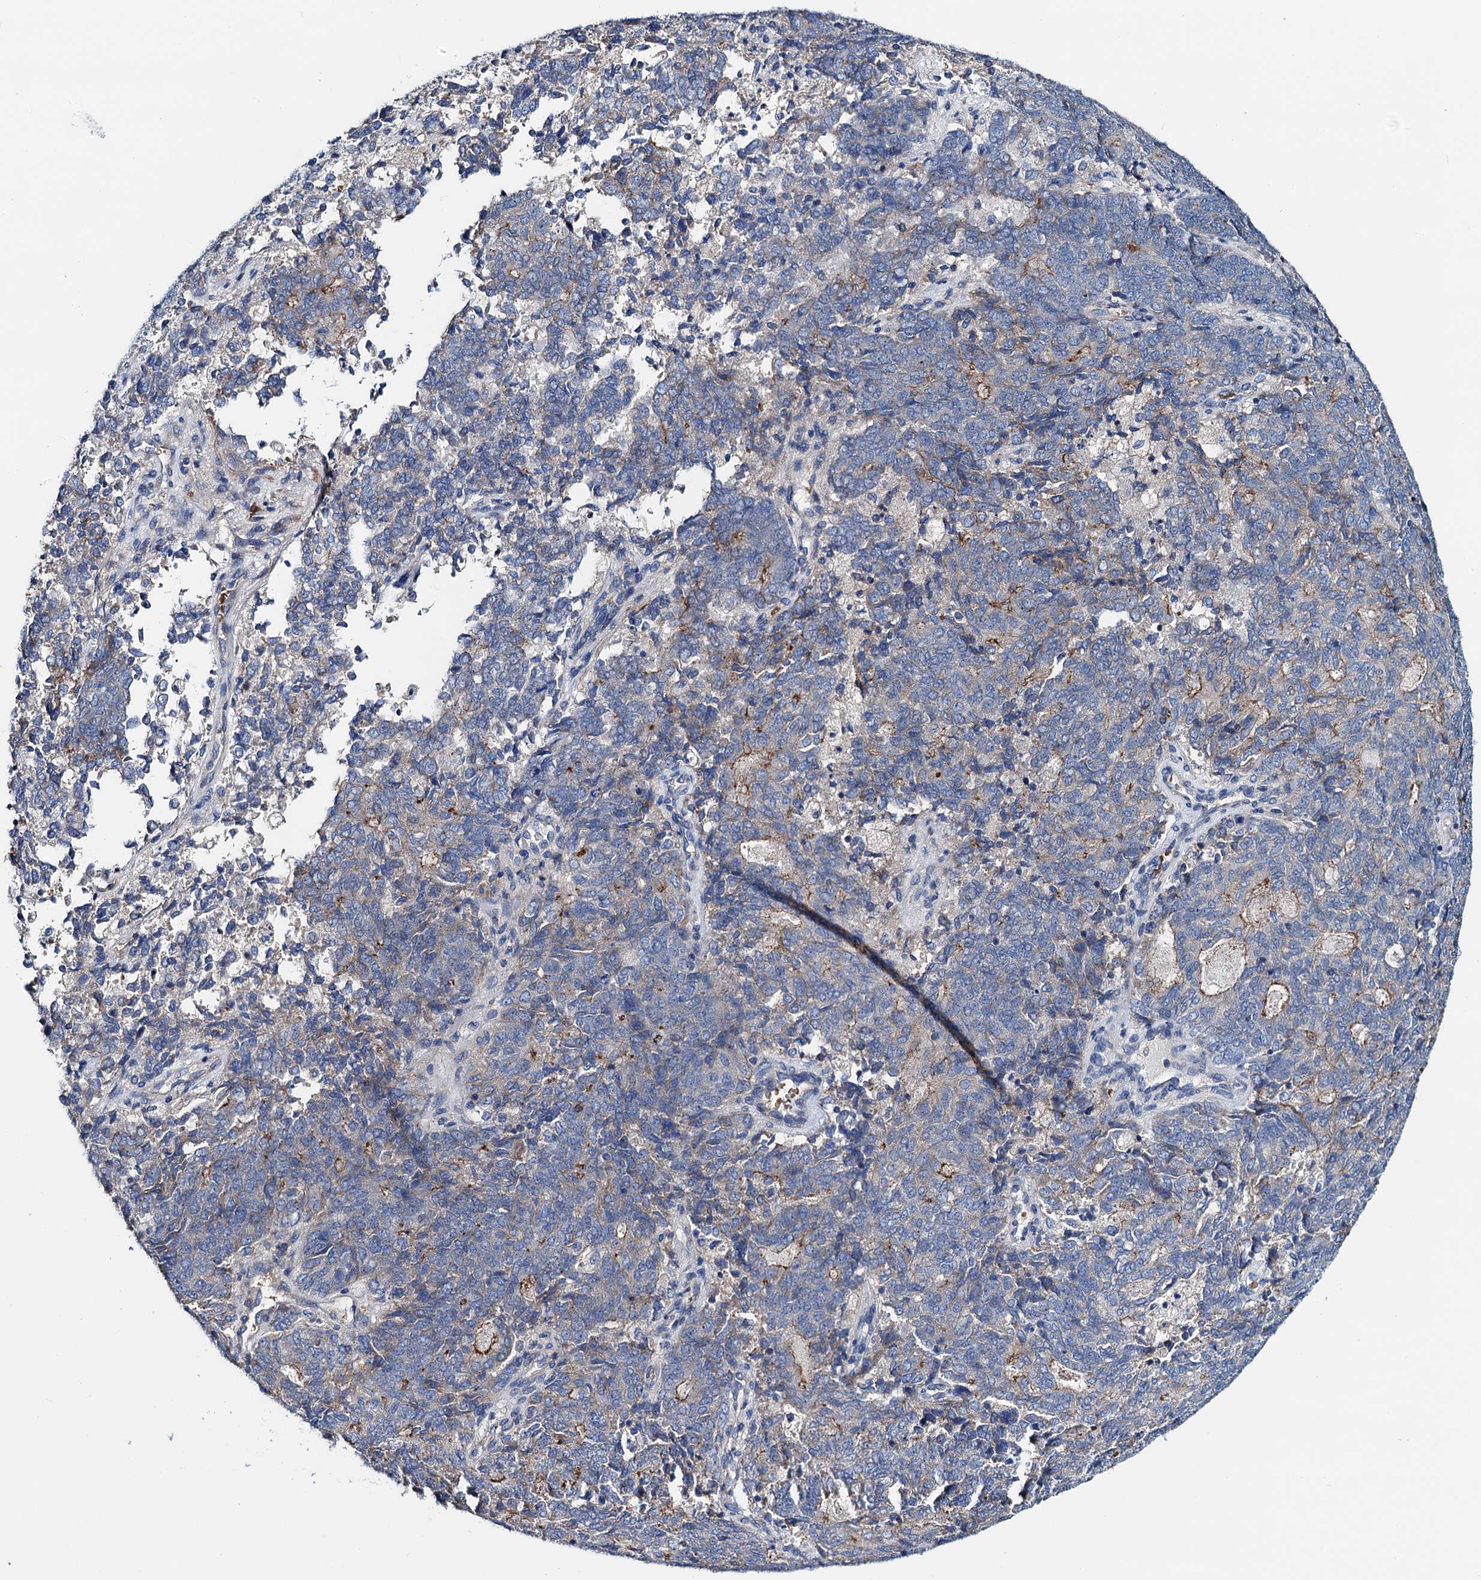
{"staining": {"intensity": "negative", "quantity": "none", "location": "none"}, "tissue": "endometrial cancer", "cell_type": "Tumor cells", "image_type": "cancer", "snomed": [{"axis": "morphology", "description": "Adenocarcinoma, NOS"}, {"axis": "topography", "description": "Endometrium"}], "caption": "DAB (3,3'-diaminobenzidine) immunohistochemical staining of adenocarcinoma (endometrial) demonstrates no significant positivity in tumor cells.", "gene": "GCOM1", "patient": {"sex": "female", "age": 80}}